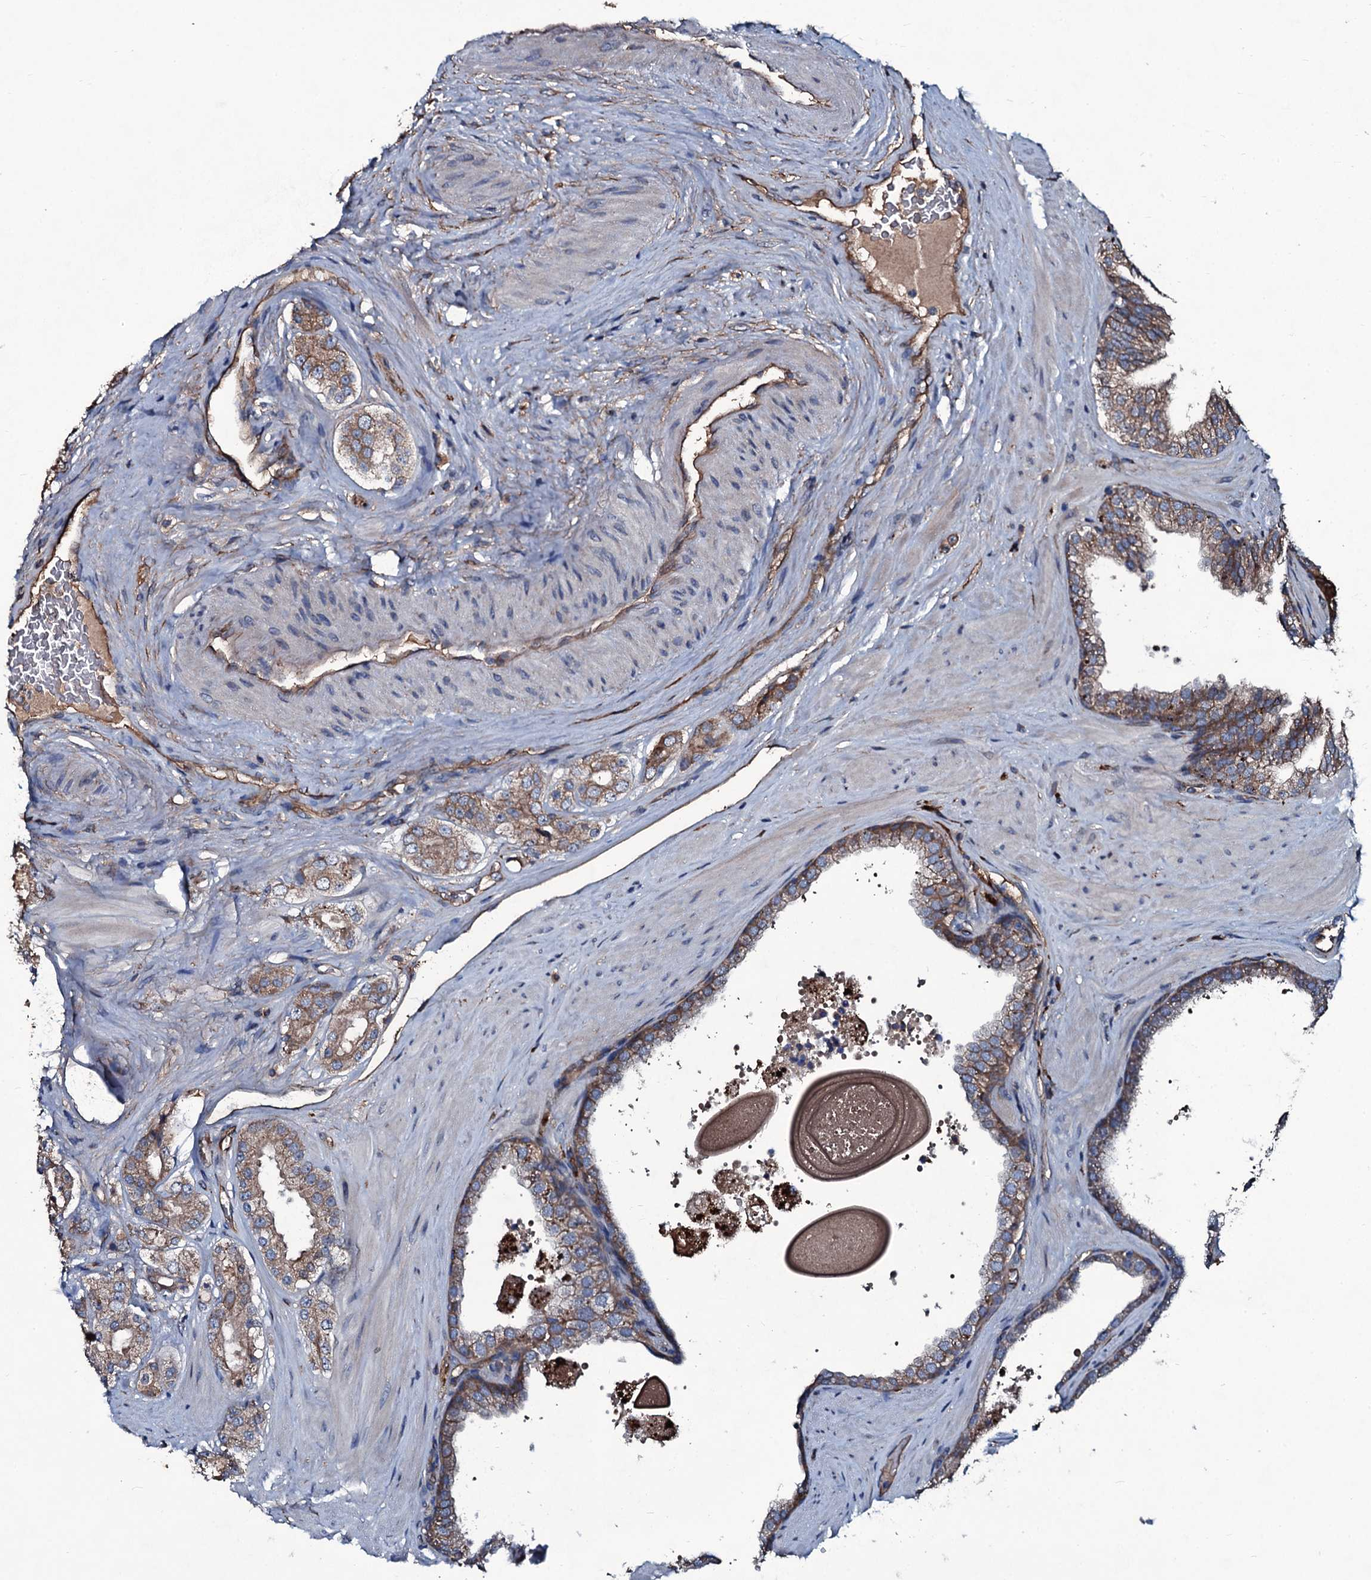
{"staining": {"intensity": "moderate", "quantity": ">75%", "location": "cytoplasmic/membranous"}, "tissue": "prostate cancer", "cell_type": "Tumor cells", "image_type": "cancer", "snomed": [{"axis": "morphology", "description": "Adenocarcinoma, High grade"}, {"axis": "topography", "description": "Prostate"}], "caption": "Immunohistochemistry image of neoplastic tissue: prostate cancer (adenocarcinoma (high-grade)) stained using immunohistochemistry shows medium levels of moderate protein expression localized specifically in the cytoplasmic/membranous of tumor cells, appearing as a cytoplasmic/membranous brown color.", "gene": "DMAC2", "patient": {"sex": "male", "age": 65}}